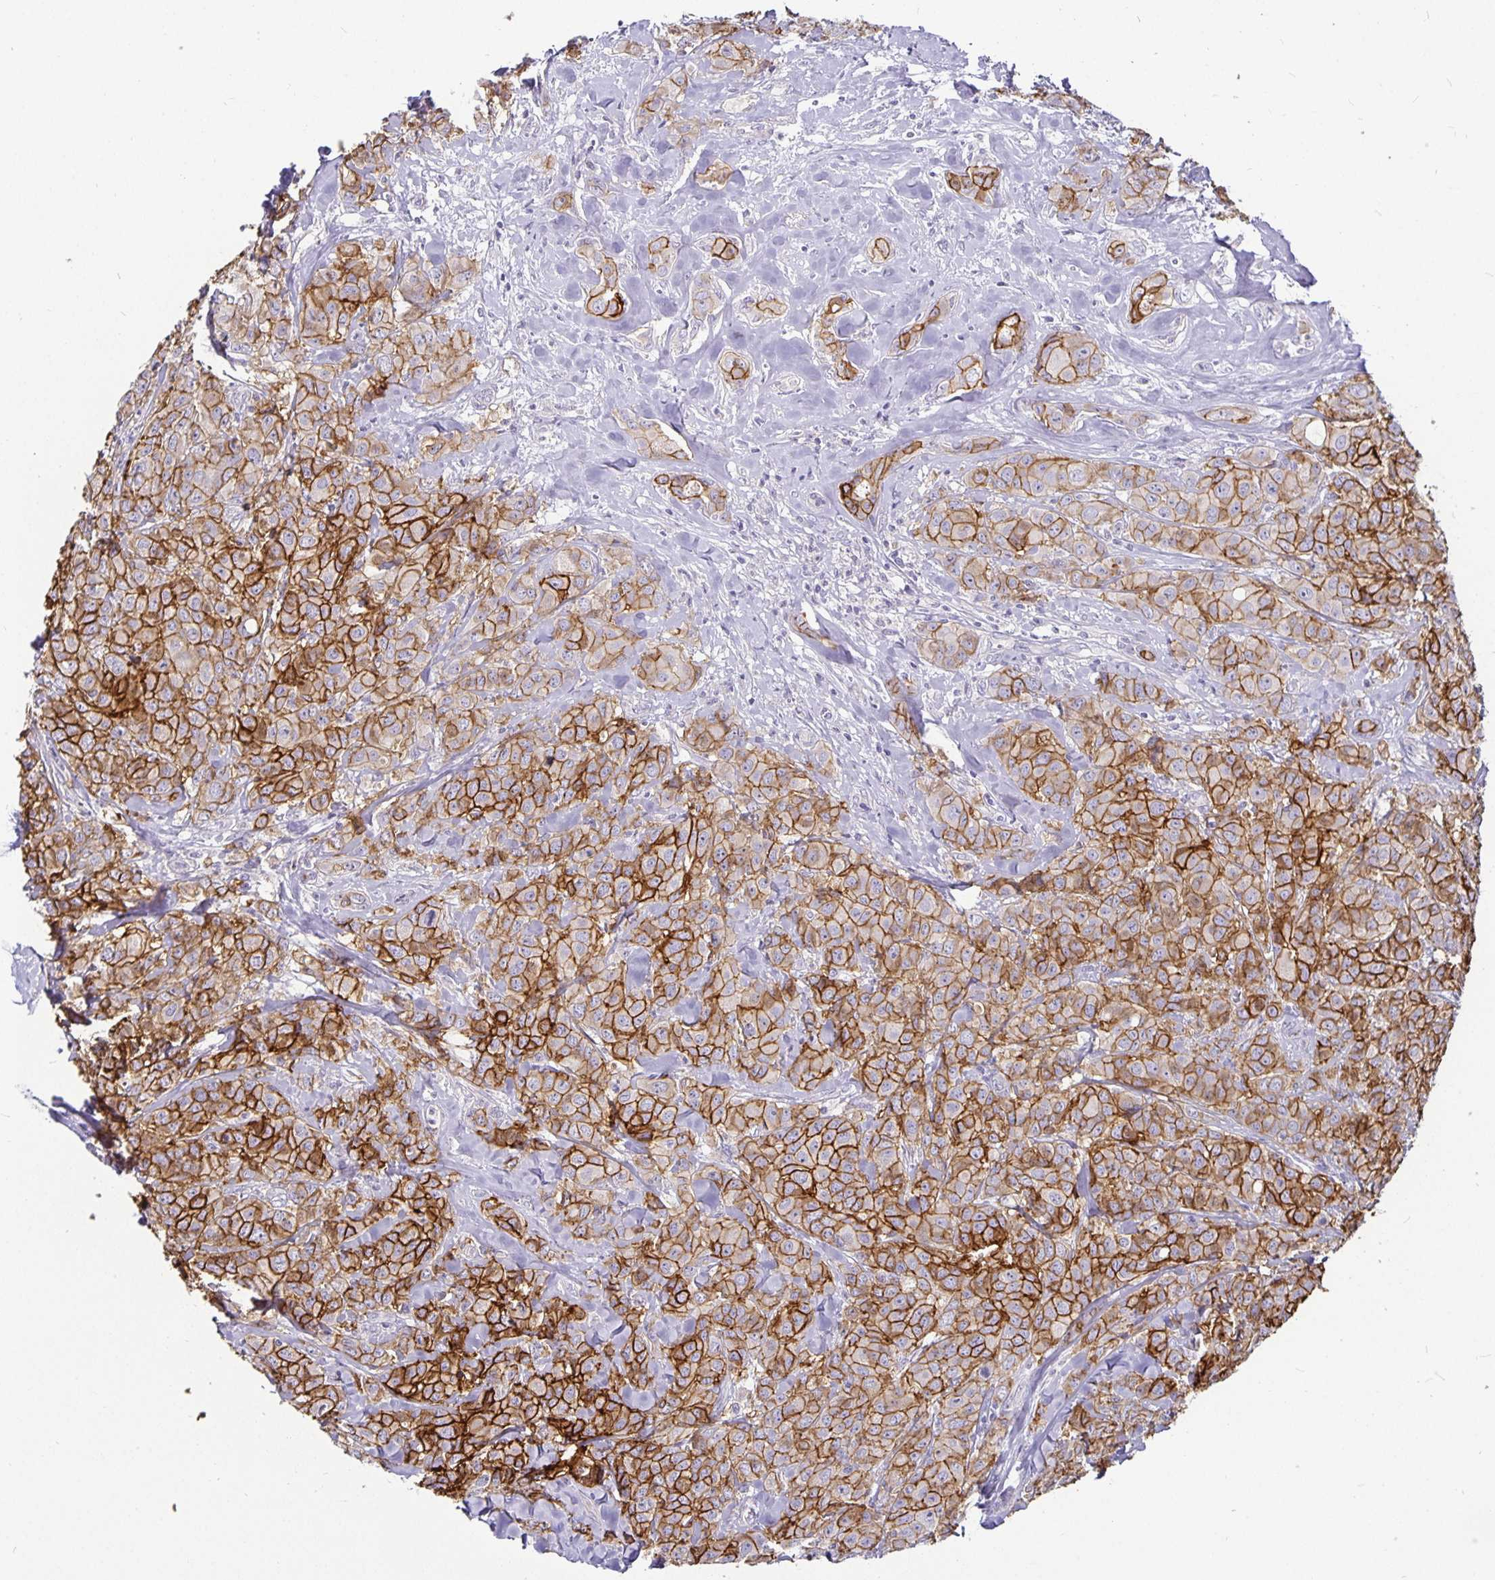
{"staining": {"intensity": "moderate", "quantity": ">75%", "location": "cytoplasmic/membranous"}, "tissue": "breast cancer", "cell_type": "Tumor cells", "image_type": "cancer", "snomed": [{"axis": "morphology", "description": "Normal tissue, NOS"}, {"axis": "morphology", "description": "Duct carcinoma"}, {"axis": "topography", "description": "Breast"}], "caption": "Immunohistochemistry (IHC) (DAB (3,3'-diaminobenzidine)) staining of human breast cancer shows moderate cytoplasmic/membranous protein staining in approximately >75% of tumor cells.", "gene": "CA12", "patient": {"sex": "female", "age": 43}}